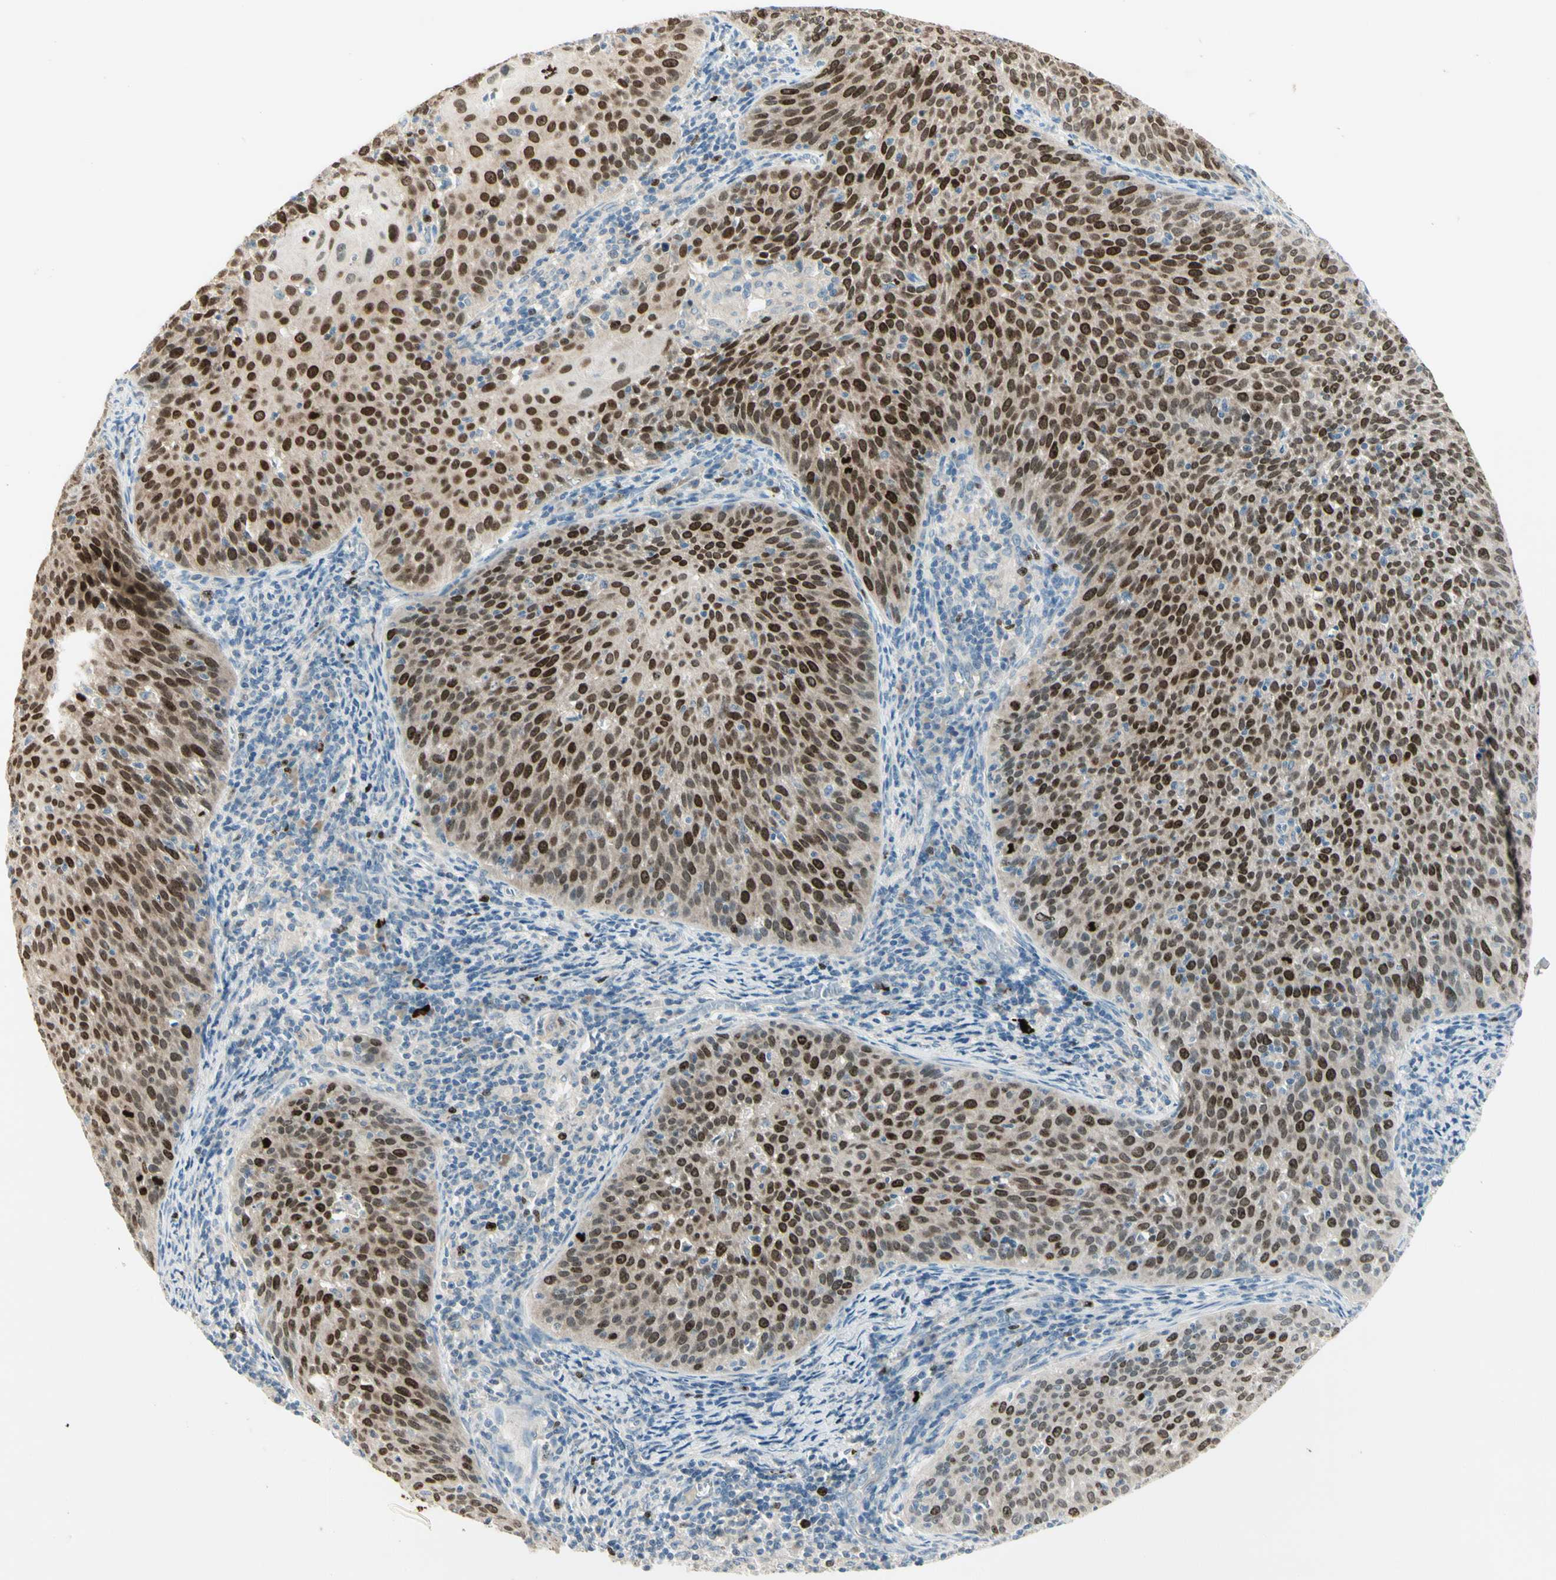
{"staining": {"intensity": "strong", "quantity": ">75%", "location": "nuclear"}, "tissue": "cervical cancer", "cell_type": "Tumor cells", "image_type": "cancer", "snomed": [{"axis": "morphology", "description": "Squamous cell carcinoma, NOS"}, {"axis": "topography", "description": "Cervix"}], "caption": "IHC photomicrograph of neoplastic tissue: human cervical squamous cell carcinoma stained using IHC displays high levels of strong protein expression localized specifically in the nuclear of tumor cells, appearing as a nuclear brown color.", "gene": "PITX1", "patient": {"sex": "female", "age": 38}}